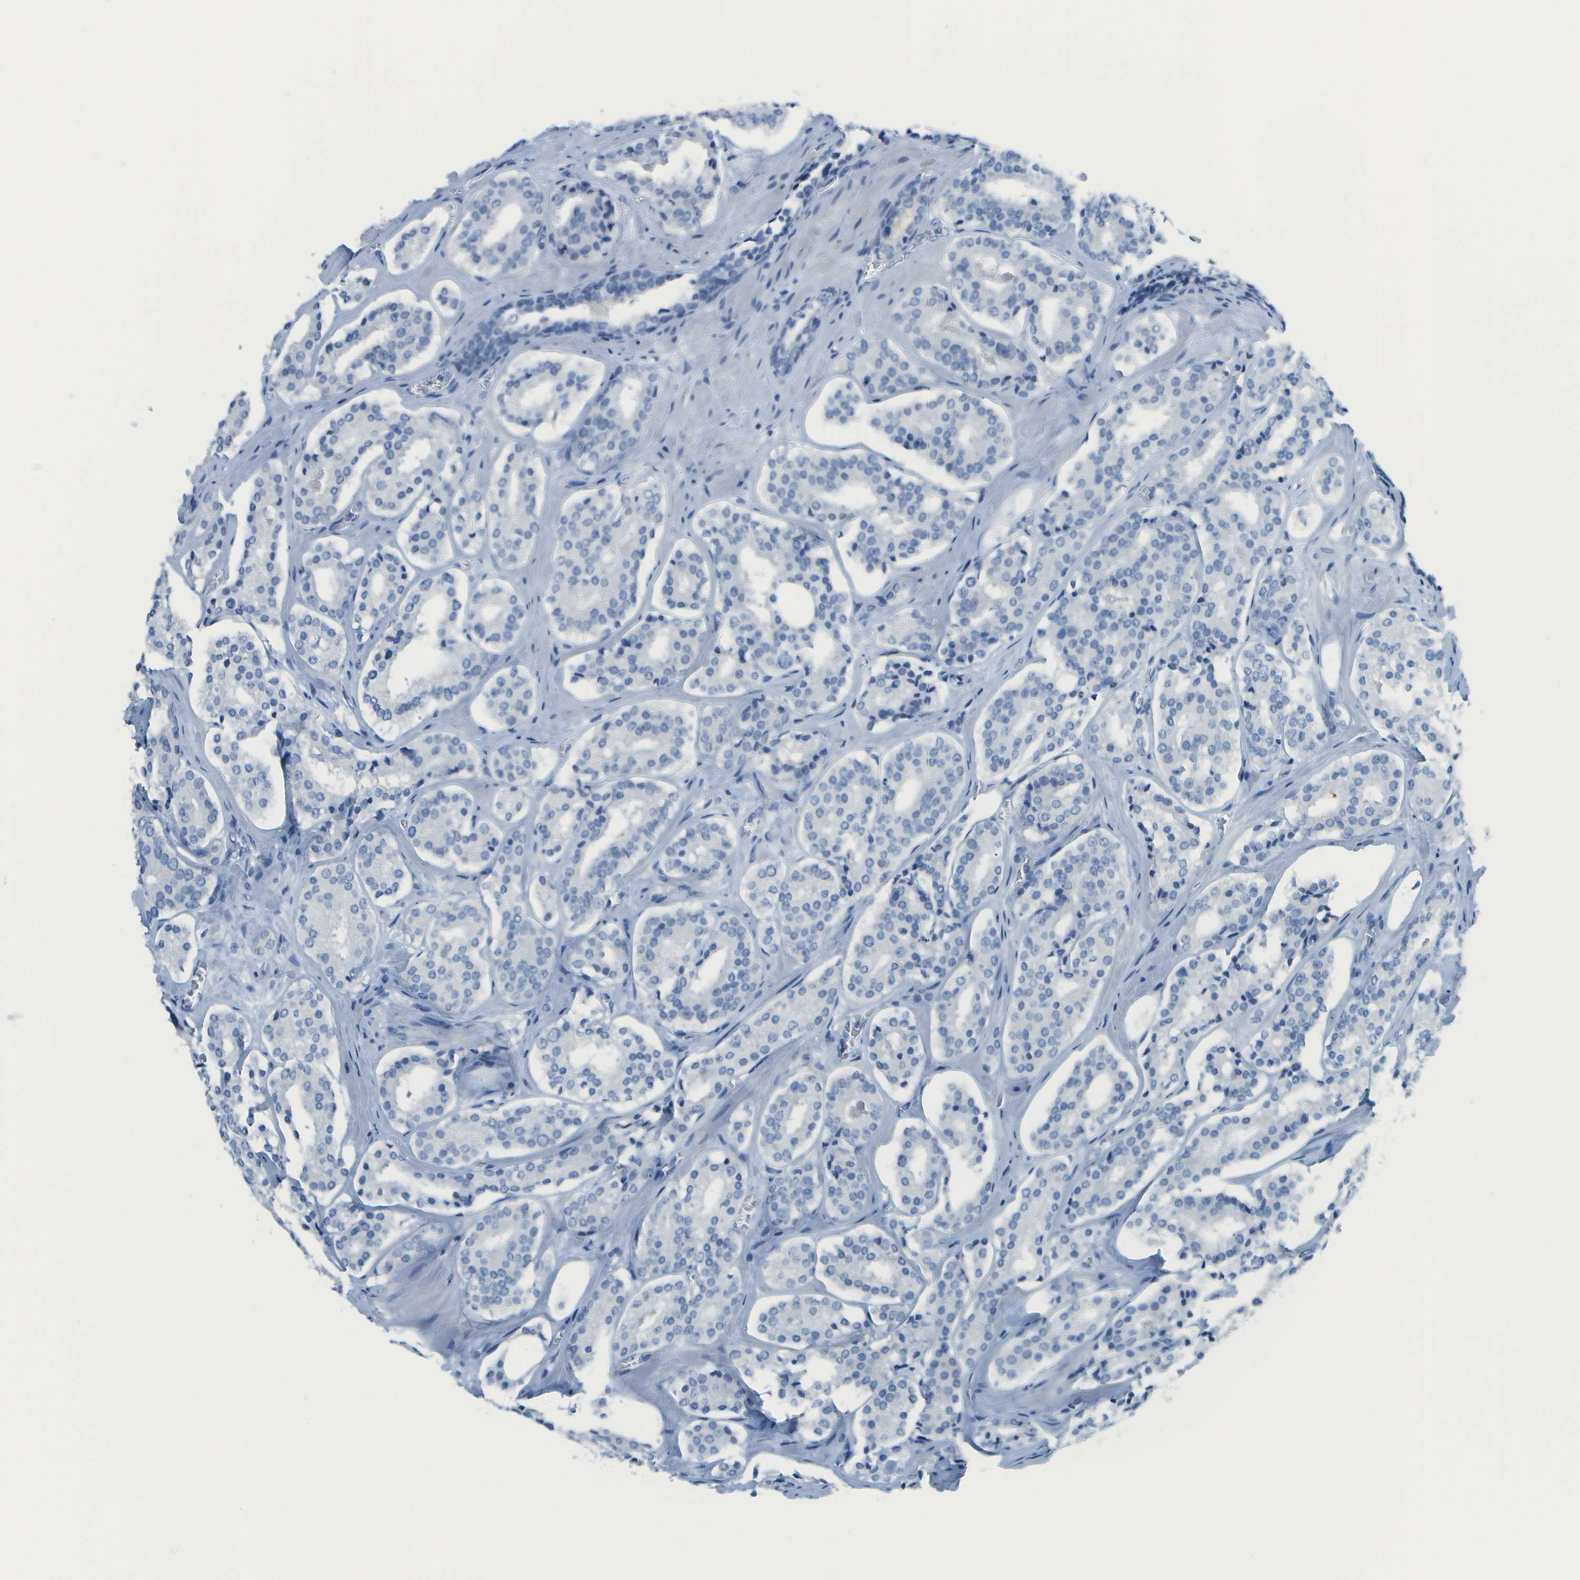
{"staining": {"intensity": "negative", "quantity": "none", "location": "none"}, "tissue": "prostate cancer", "cell_type": "Tumor cells", "image_type": "cancer", "snomed": [{"axis": "morphology", "description": "Adenocarcinoma, High grade"}, {"axis": "topography", "description": "Prostate"}], "caption": "A photomicrograph of human prostate cancer (adenocarcinoma (high-grade)) is negative for staining in tumor cells.", "gene": "C1S", "patient": {"sex": "male", "age": 60}}